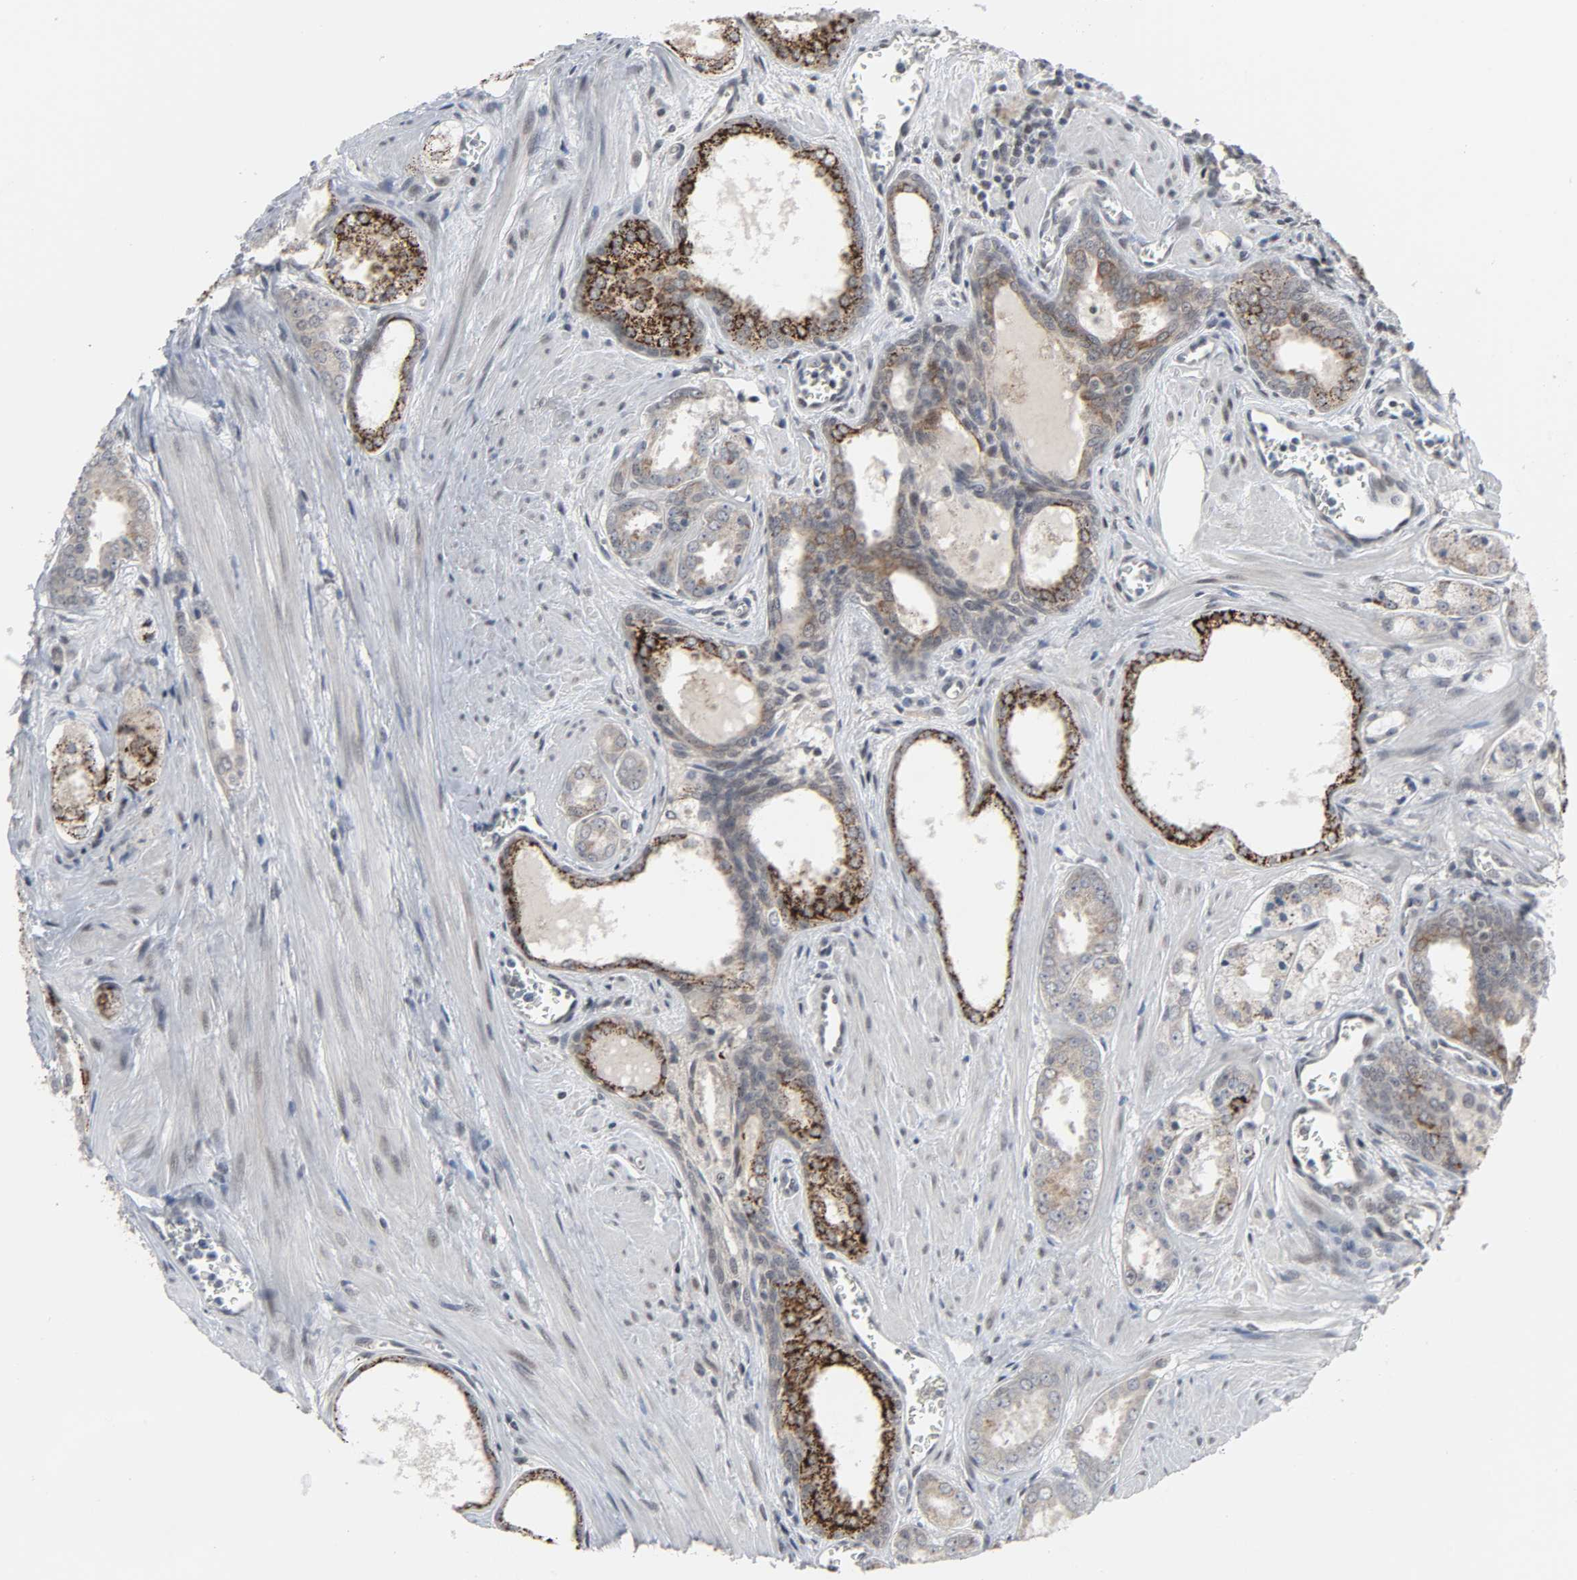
{"staining": {"intensity": "strong", "quantity": "<25%", "location": "cytoplasmic/membranous"}, "tissue": "prostate cancer", "cell_type": "Tumor cells", "image_type": "cancer", "snomed": [{"axis": "morphology", "description": "Adenocarcinoma, Low grade"}, {"axis": "topography", "description": "Prostate"}], "caption": "Immunohistochemistry (IHC) (DAB (3,3'-diaminobenzidine)) staining of human prostate cancer exhibits strong cytoplasmic/membranous protein staining in approximately <25% of tumor cells.", "gene": "MUC1", "patient": {"sex": "male", "age": 57}}